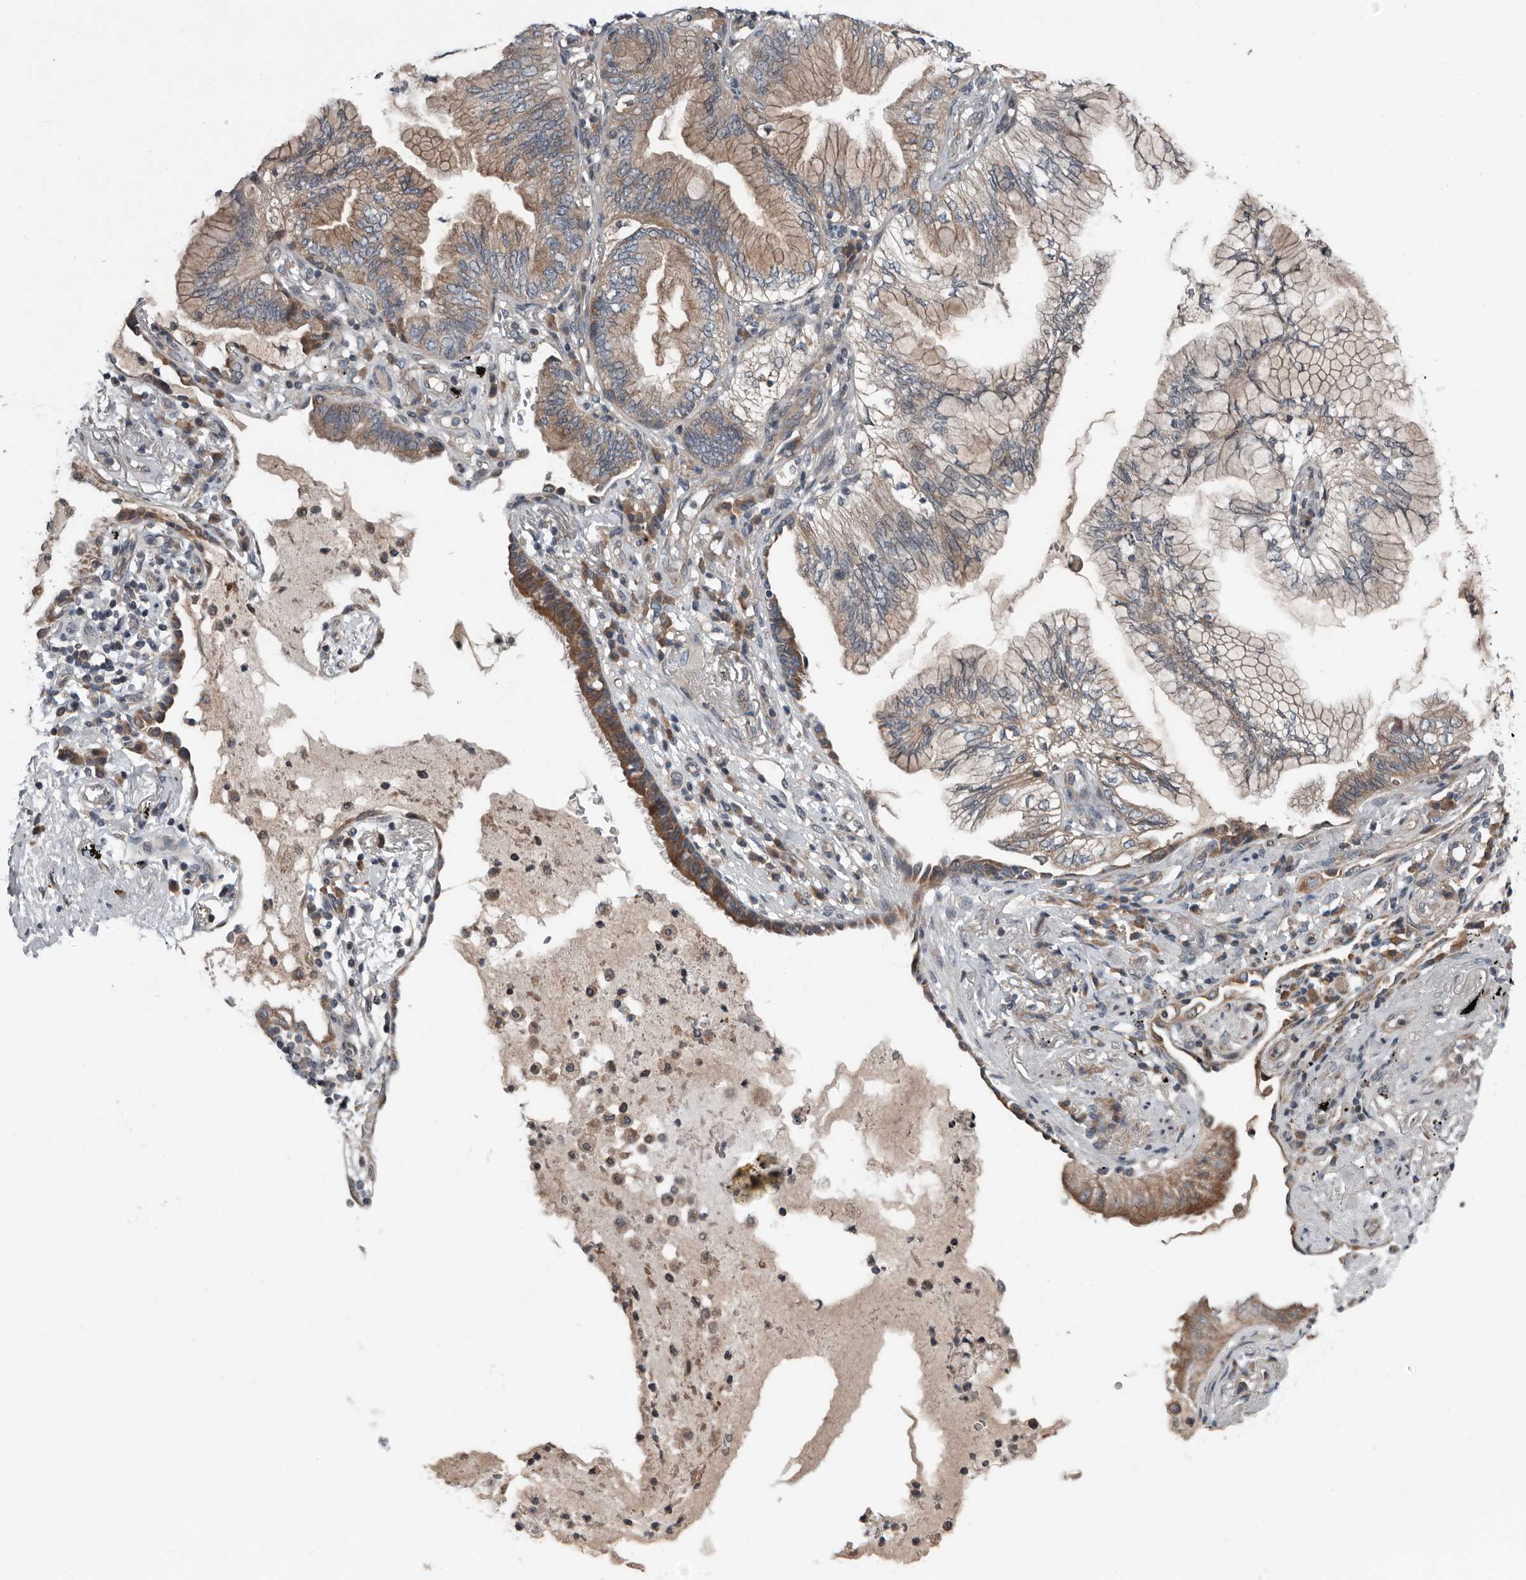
{"staining": {"intensity": "moderate", "quantity": ">75%", "location": "cytoplasmic/membranous"}, "tissue": "lung cancer", "cell_type": "Tumor cells", "image_type": "cancer", "snomed": [{"axis": "morphology", "description": "Adenocarcinoma, NOS"}, {"axis": "topography", "description": "Lung"}], "caption": "Lung cancer stained with DAB immunohistochemistry shows medium levels of moderate cytoplasmic/membranous positivity in about >75% of tumor cells. (DAB = brown stain, brightfield microscopy at high magnification).", "gene": "TMEM199", "patient": {"sex": "female", "age": 70}}